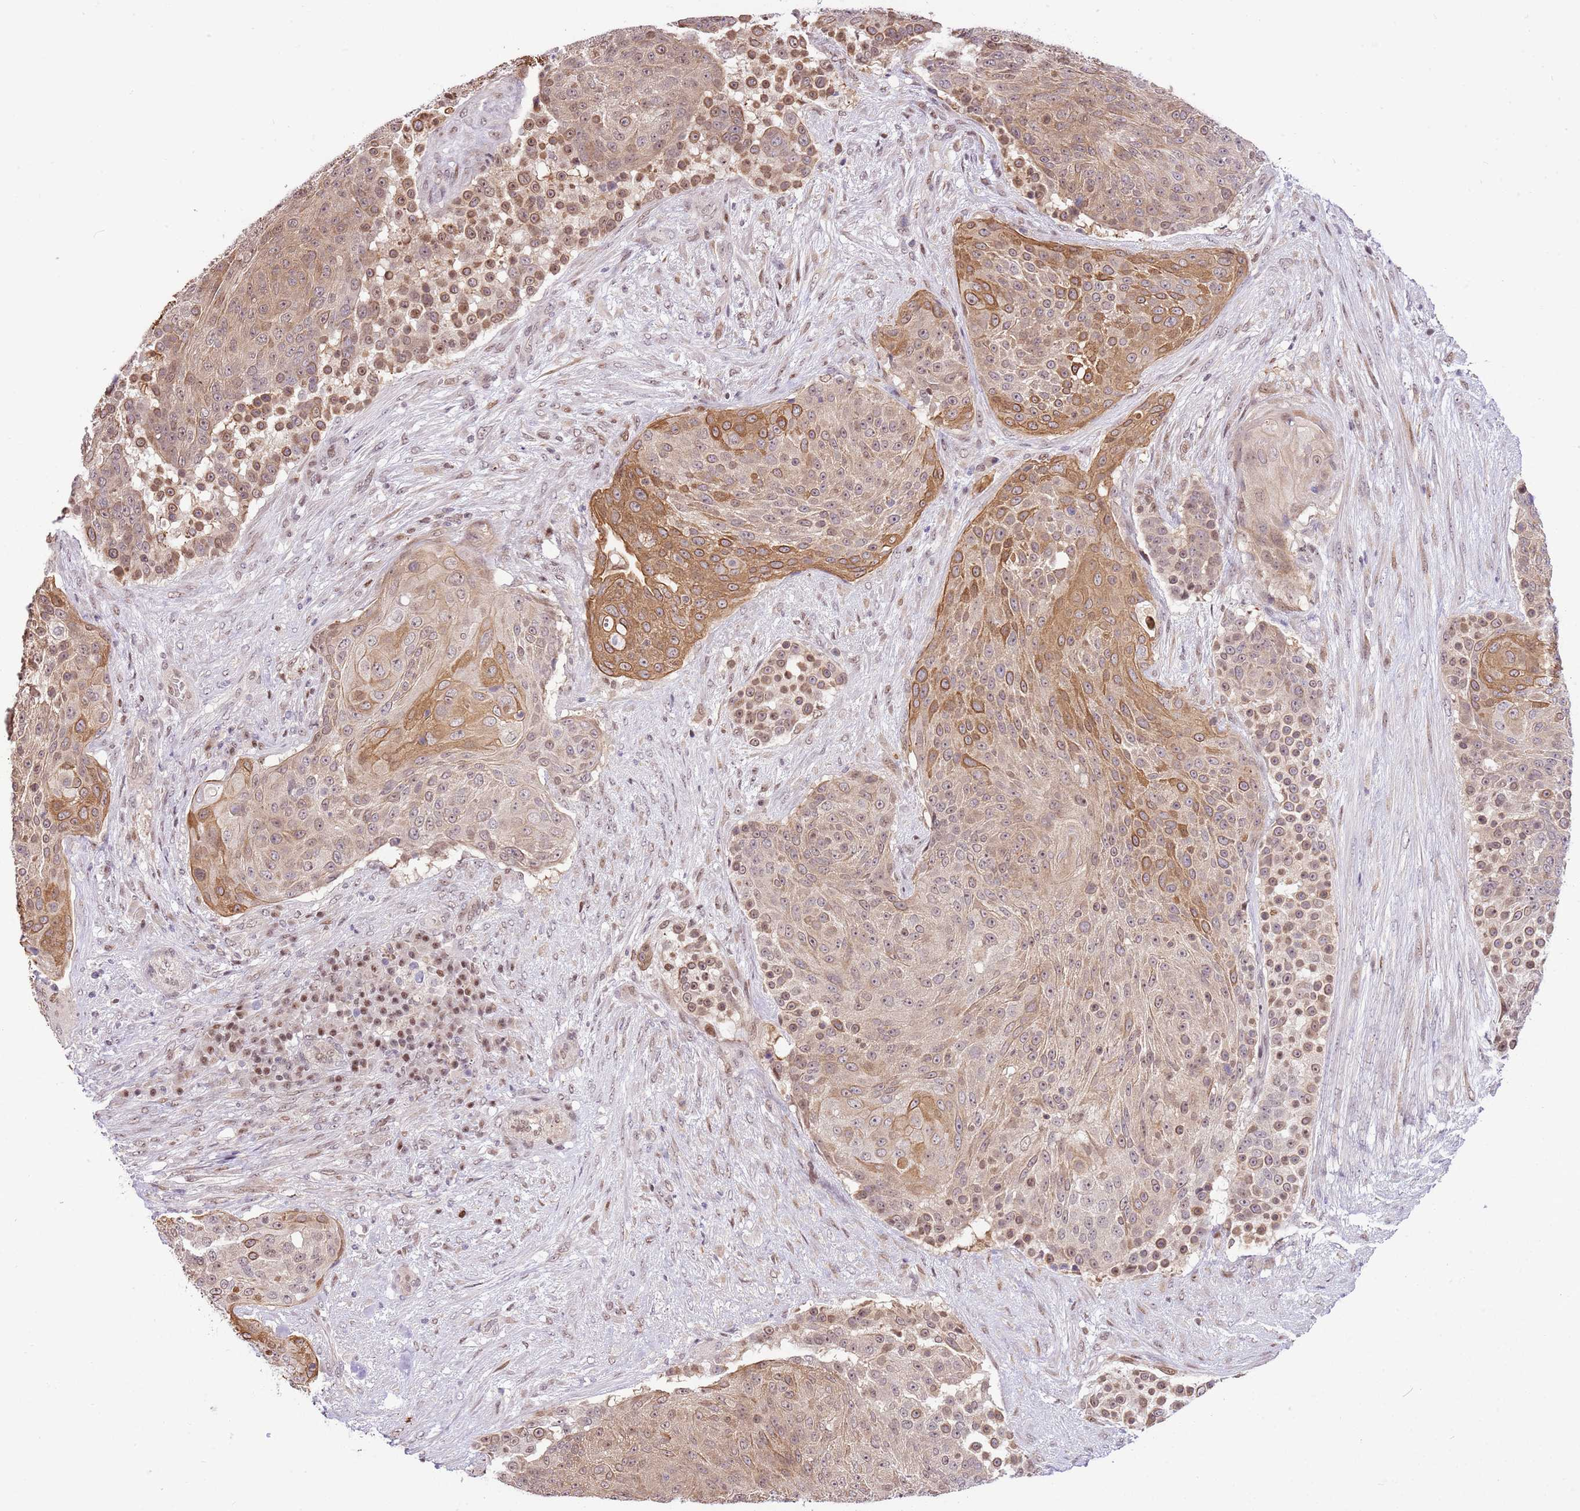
{"staining": {"intensity": "moderate", "quantity": "25%-75%", "location": "cytoplasmic/membranous,nuclear"}, "tissue": "urothelial cancer", "cell_type": "Tumor cells", "image_type": "cancer", "snomed": [{"axis": "morphology", "description": "Urothelial carcinoma, High grade"}, {"axis": "topography", "description": "Urinary bladder"}], "caption": "DAB immunohistochemical staining of high-grade urothelial carcinoma shows moderate cytoplasmic/membranous and nuclear protein positivity in about 25%-75% of tumor cells.", "gene": "RFK", "patient": {"sex": "female", "age": 63}}